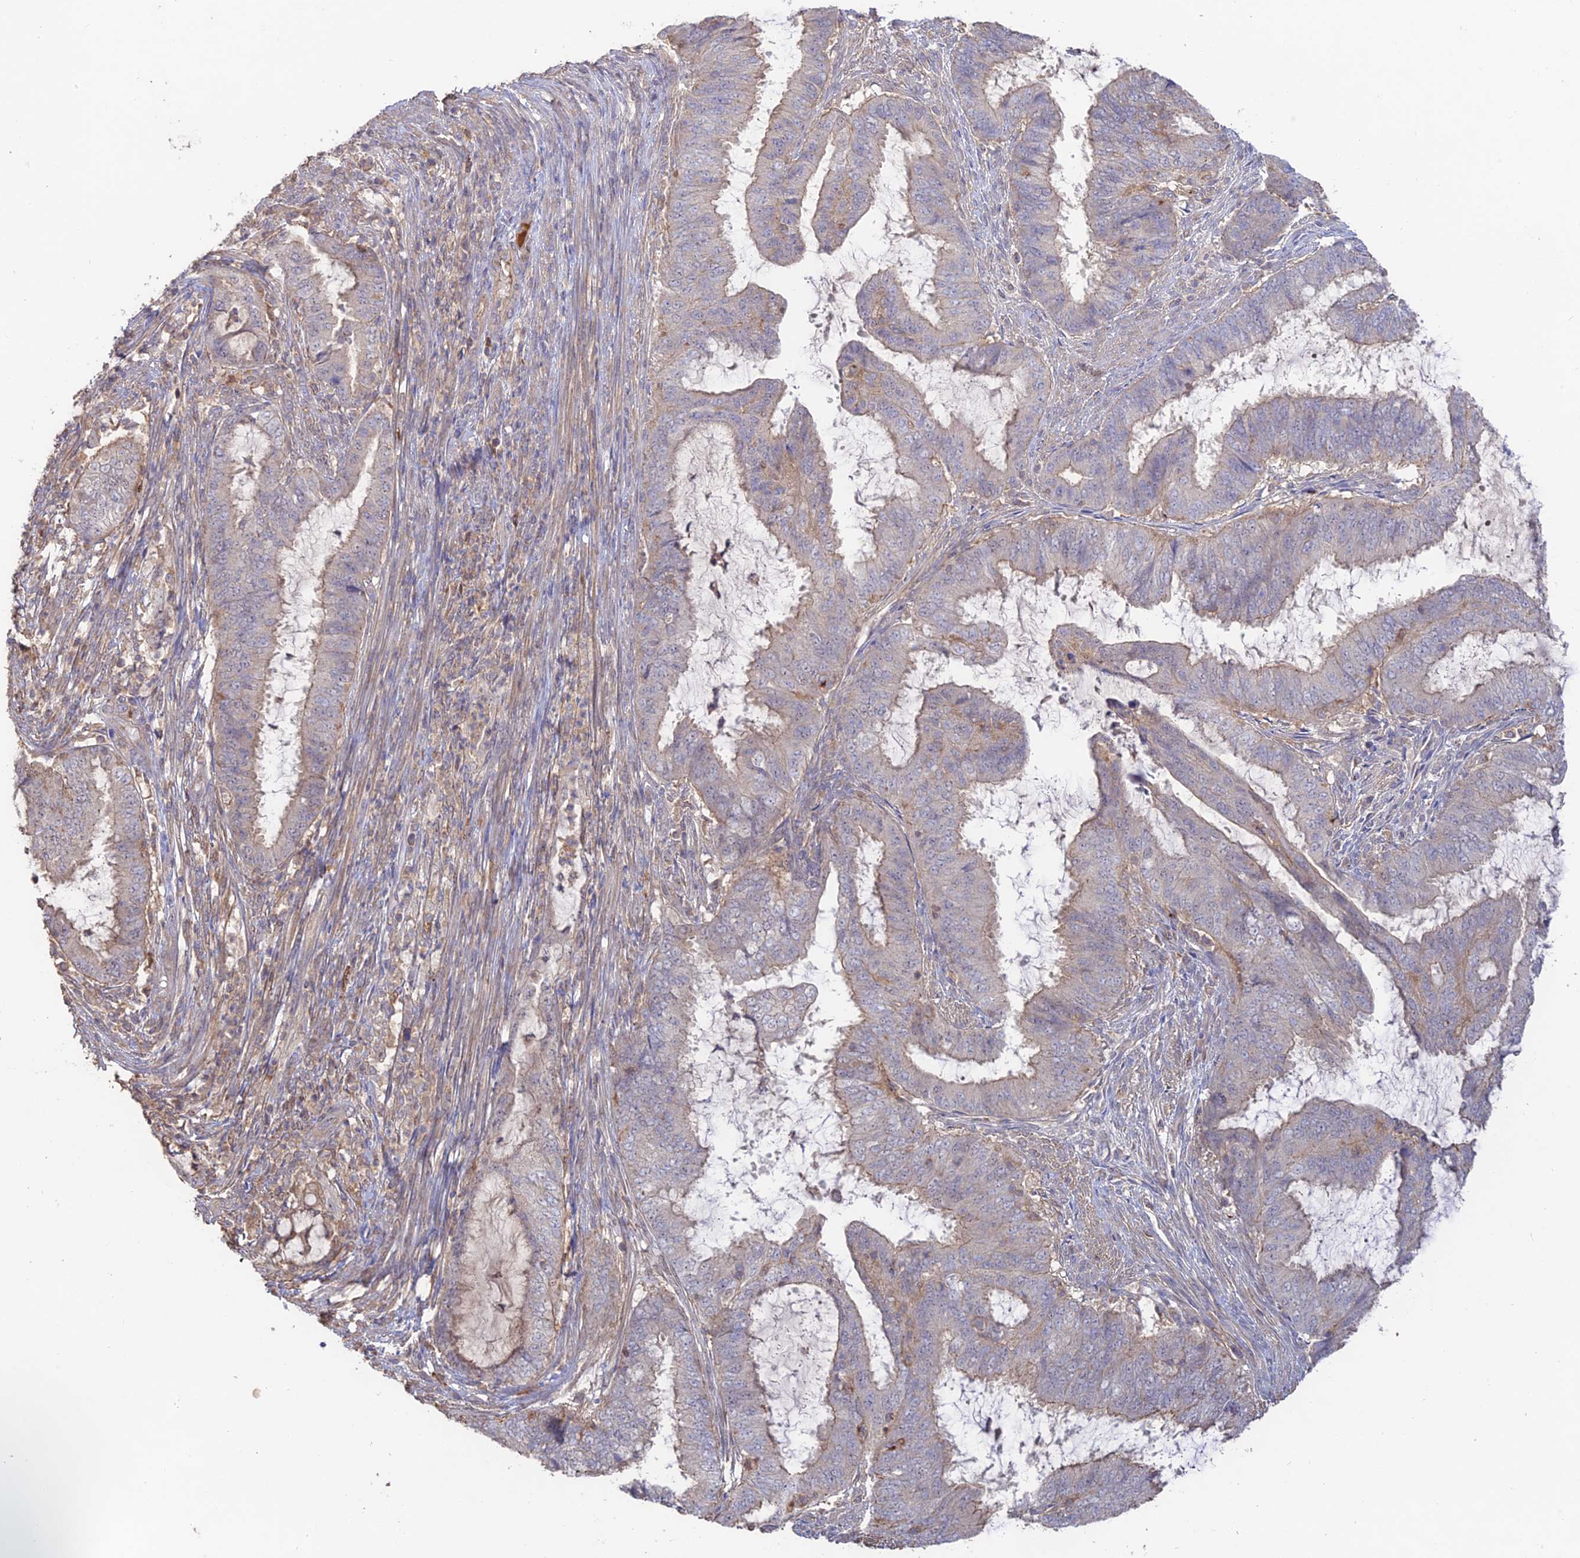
{"staining": {"intensity": "negative", "quantity": "none", "location": "none"}, "tissue": "endometrial cancer", "cell_type": "Tumor cells", "image_type": "cancer", "snomed": [{"axis": "morphology", "description": "Adenocarcinoma, NOS"}, {"axis": "topography", "description": "Endometrium"}], "caption": "Immunohistochemistry (IHC) of endometrial cancer demonstrates no positivity in tumor cells.", "gene": "CLCF1", "patient": {"sex": "female", "age": 51}}